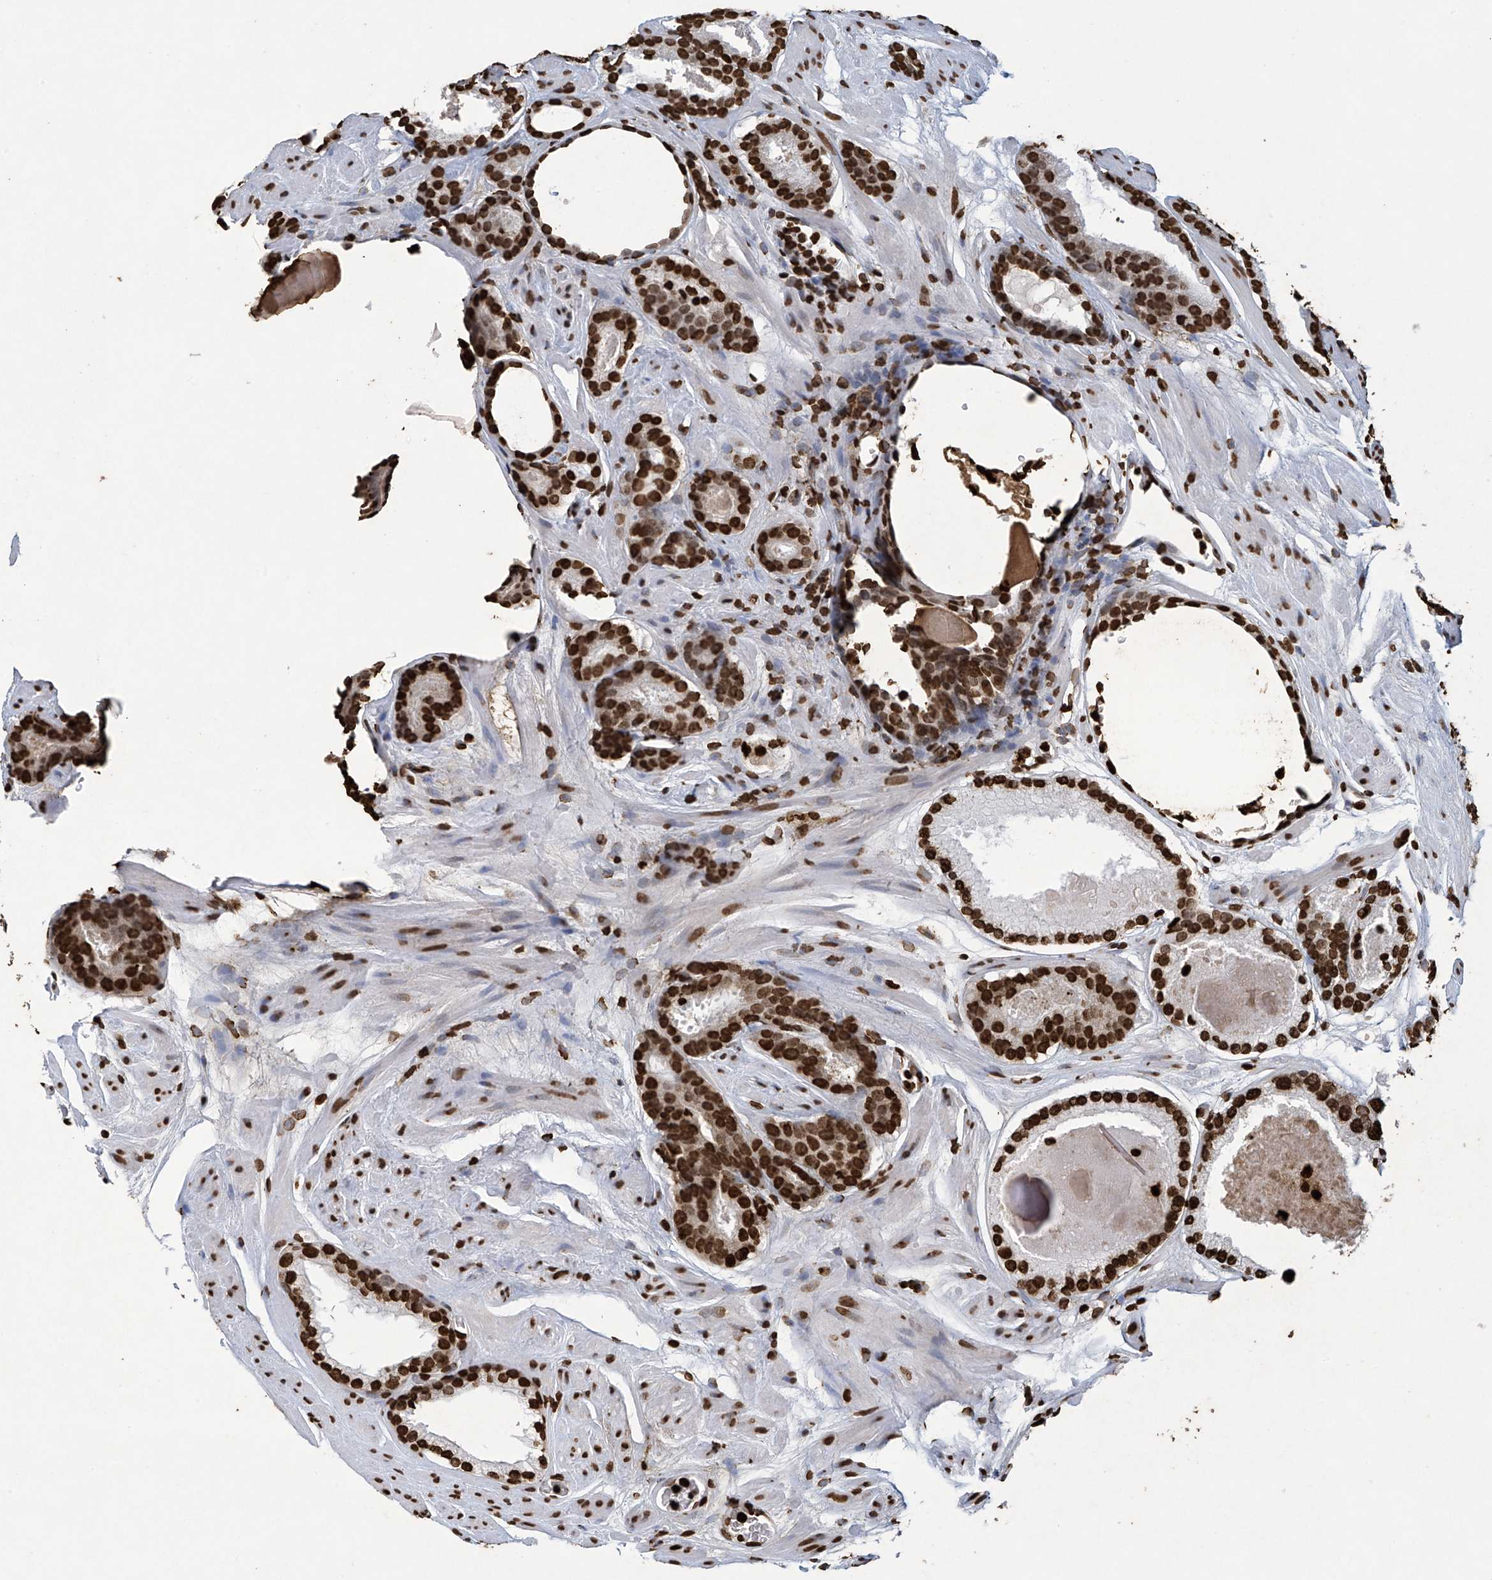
{"staining": {"intensity": "strong", "quantity": ">75%", "location": "nuclear"}, "tissue": "prostate cancer", "cell_type": "Tumor cells", "image_type": "cancer", "snomed": [{"axis": "morphology", "description": "Adenocarcinoma, Low grade"}, {"axis": "topography", "description": "Prostate"}], "caption": "The histopathology image reveals immunohistochemical staining of prostate cancer. There is strong nuclear expression is identified in approximately >75% of tumor cells. The staining was performed using DAB, with brown indicating positive protein expression. Nuclei are stained blue with hematoxylin.", "gene": "H3-3A", "patient": {"sex": "male", "age": 69}}